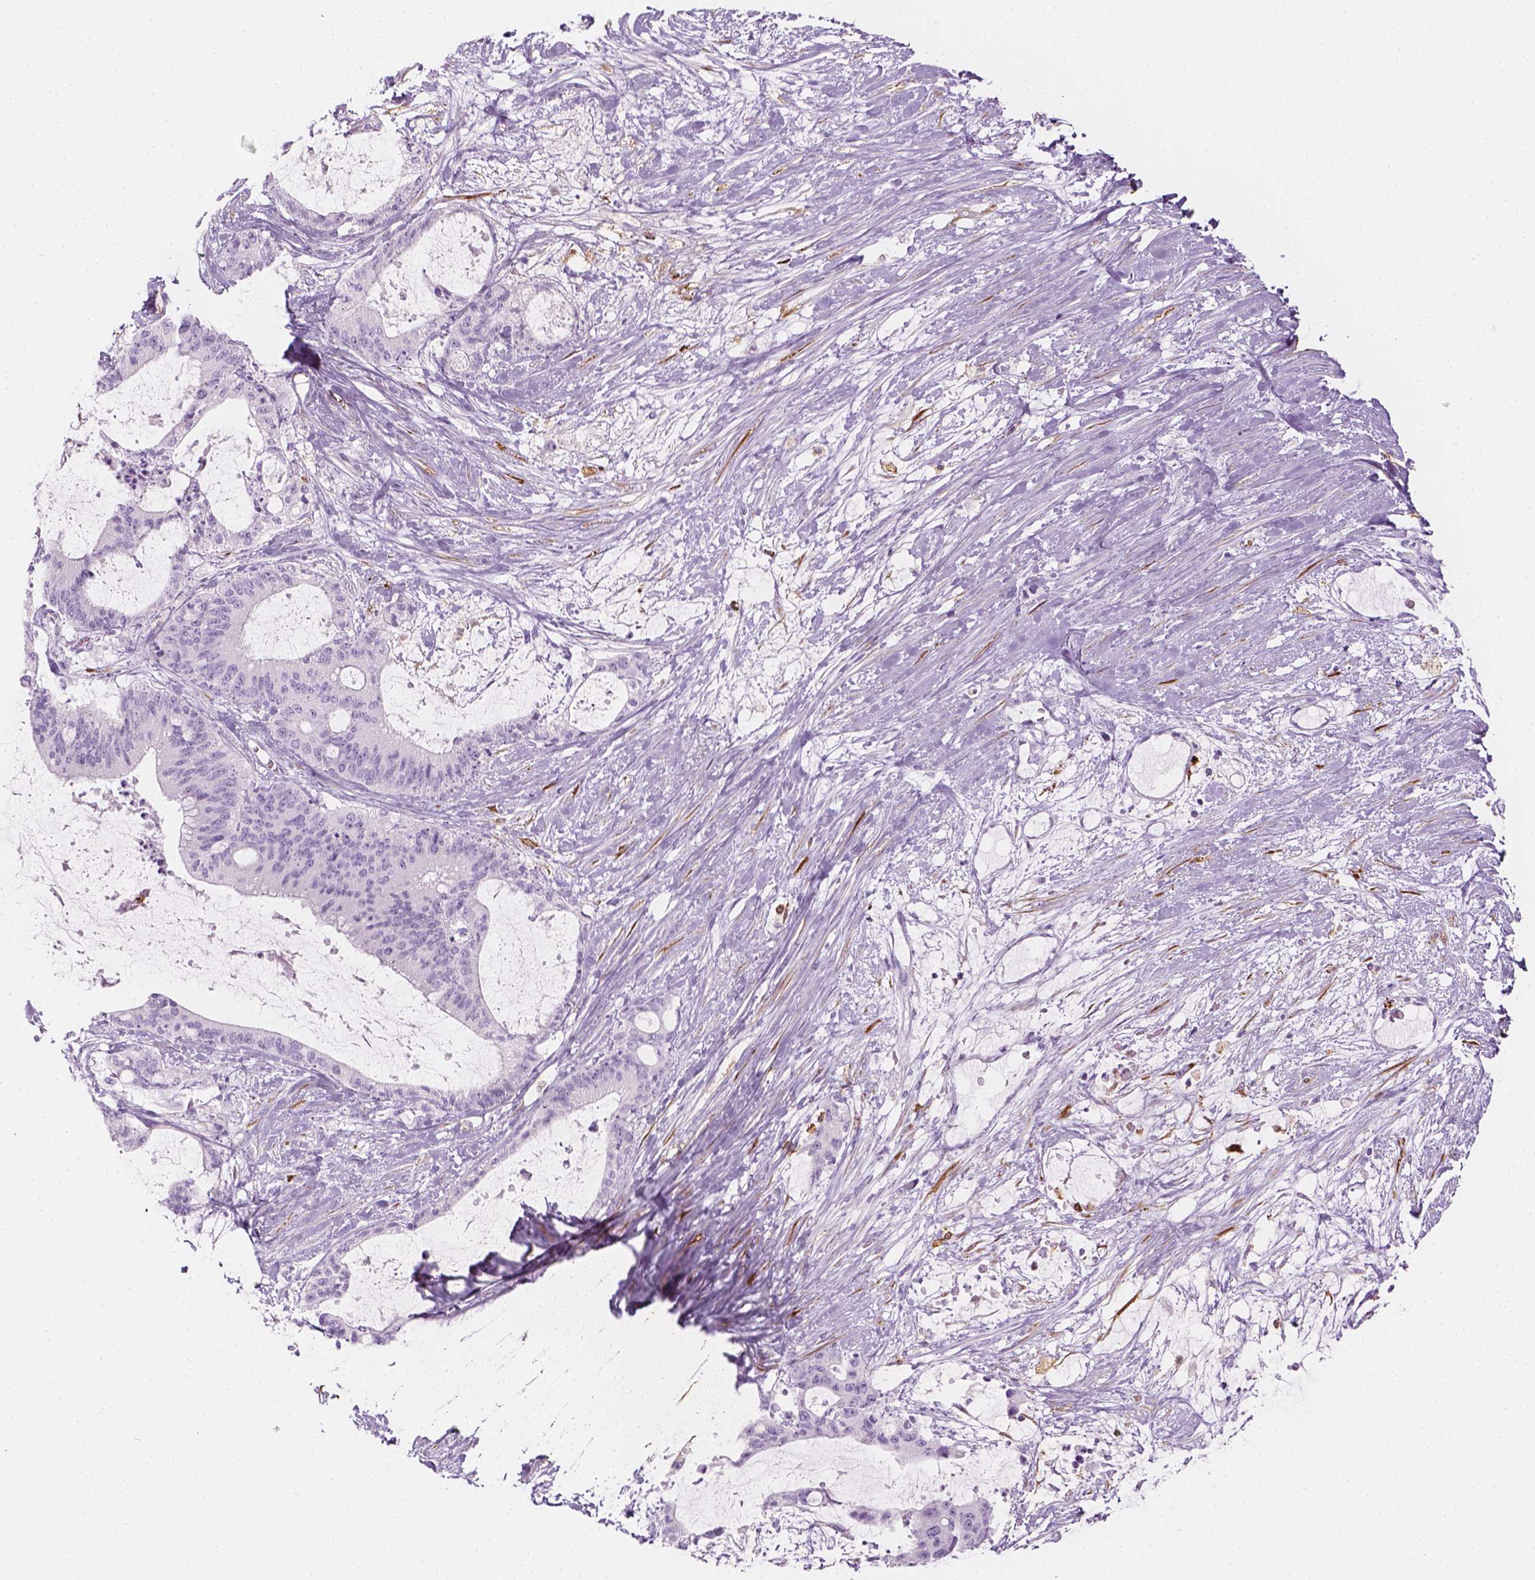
{"staining": {"intensity": "negative", "quantity": "none", "location": "none"}, "tissue": "liver cancer", "cell_type": "Tumor cells", "image_type": "cancer", "snomed": [{"axis": "morphology", "description": "Normal tissue, NOS"}, {"axis": "morphology", "description": "Cholangiocarcinoma"}, {"axis": "topography", "description": "Liver"}, {"axis": "topography", "description": "Peripheral nerve tissue"}], "caption": "A micrograph of human liver cancer (cholangiocarcinoma) is negative for staining in tumor cells.", "gene": "CES1", "patient": {"sex": "female", "age": 73}}